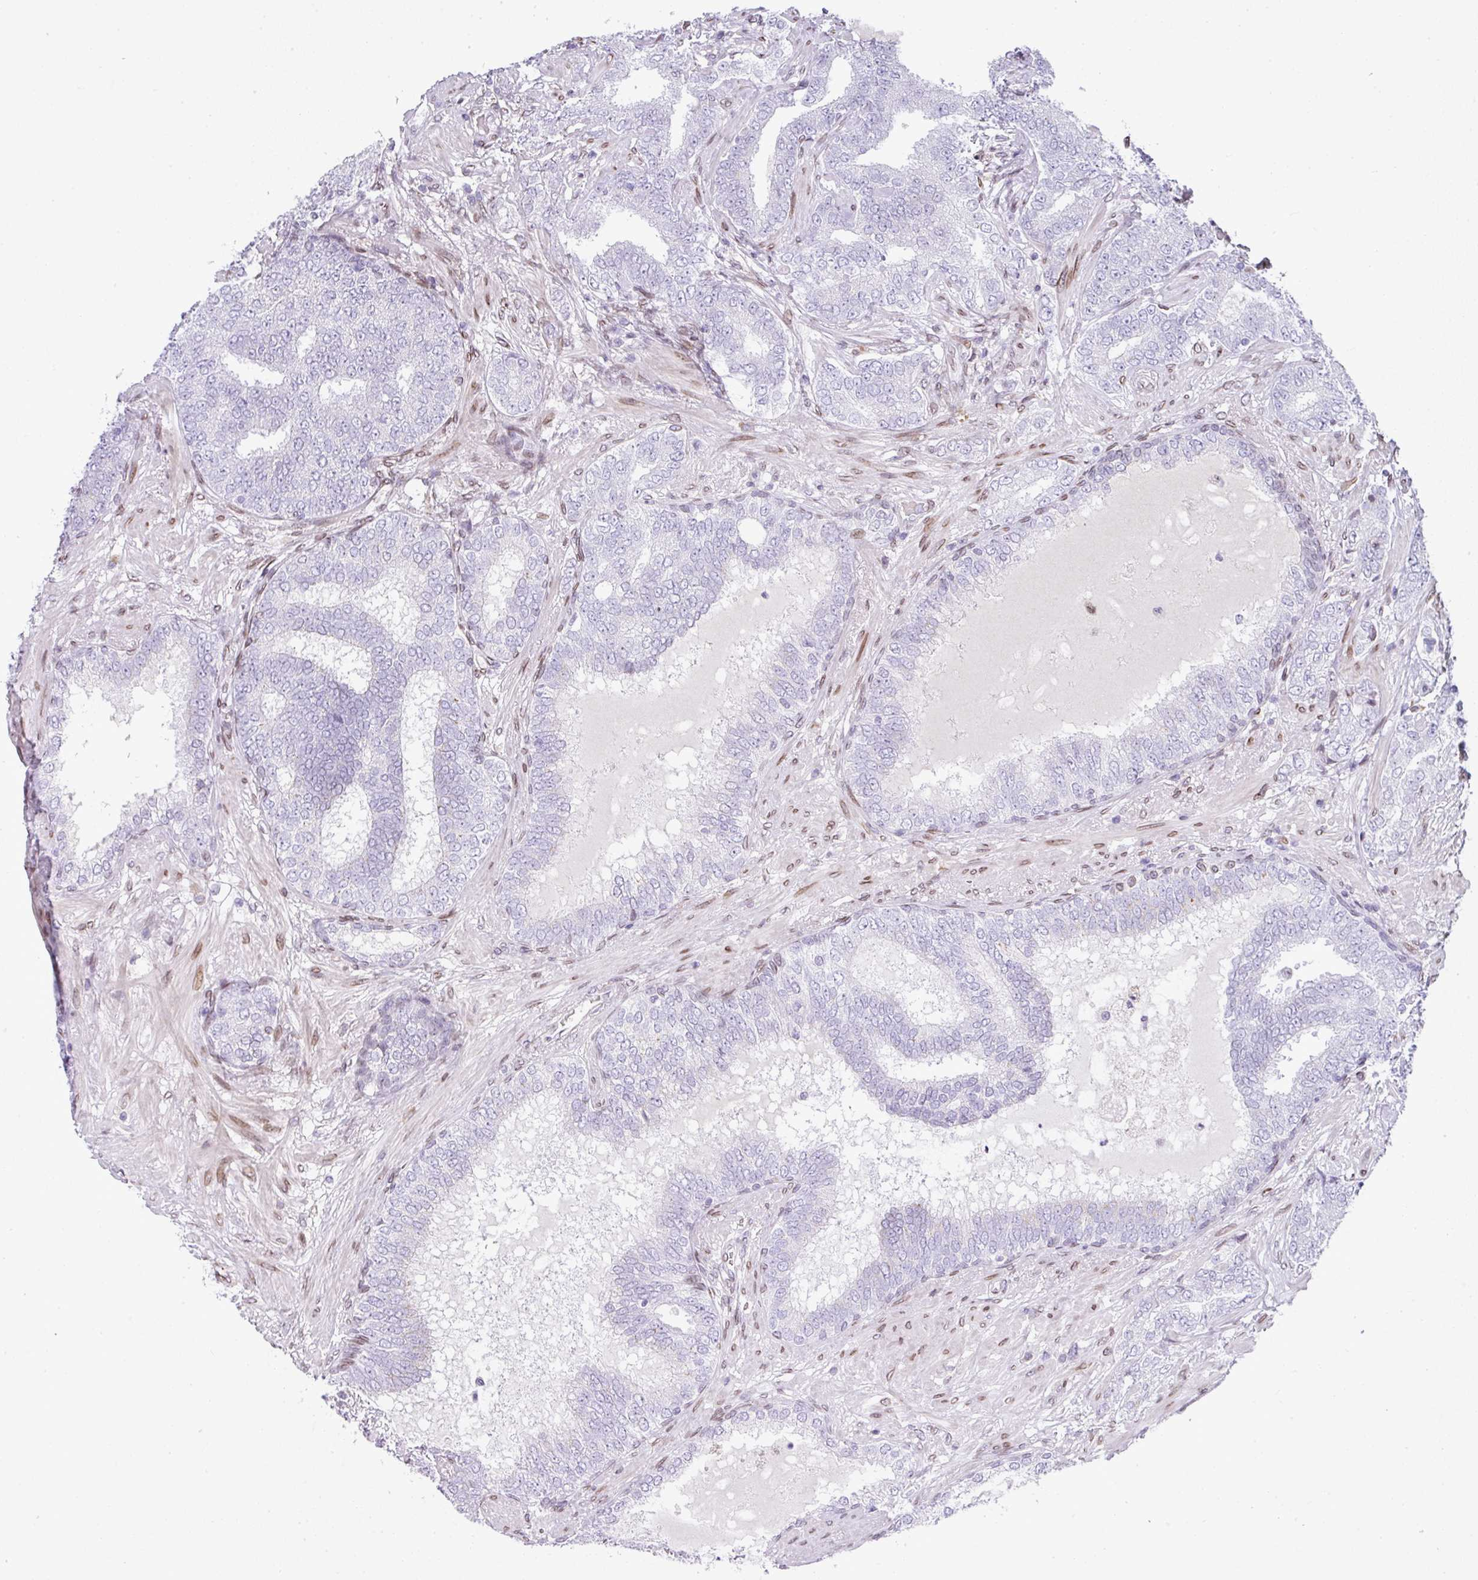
{"staining": {"intensity": "negative", "quantity": "none", "location": "none"}, "tissue": "prostate cancer", "cell_type": "Tumor cells", "image_type": "cancer", "snomed": [{"axis": "morphology", "description": "Adenocarcinoma, High grade"}, {"axis": "topography", "description": "Prostate"}], "caption": "Tumor cells are negative for brown protein staining in adenocarcinoma (high-grade) (prostate).", "gene": "PLK1", "patient": {"sex": "male", "age": 72}}